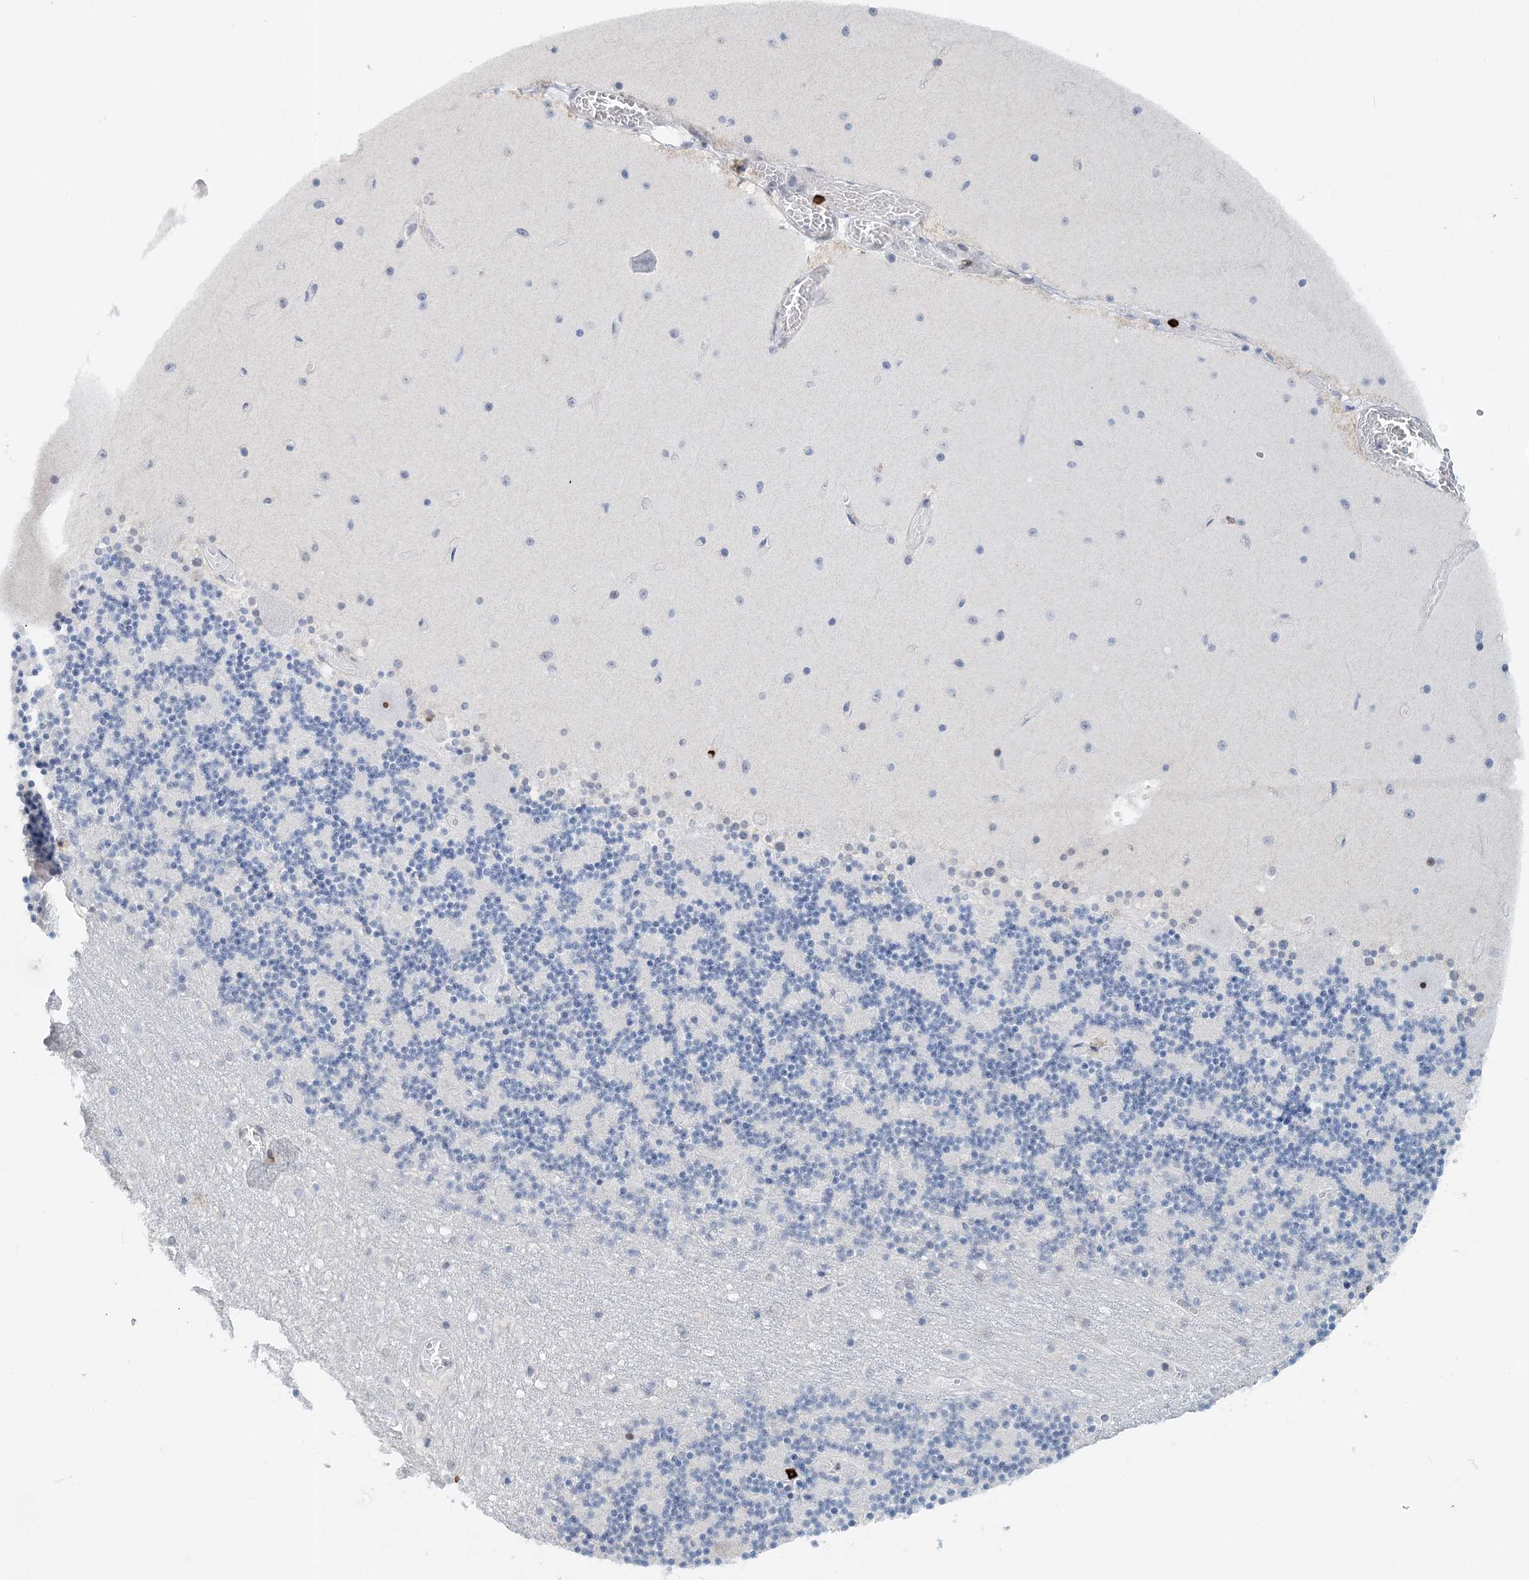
{"staining": {"intensity": "negative", "quantity": "none", "location": "none"}, "tissue": "cerebellum", "cell_type": "Cells in granular layer", "image_type": "normal", "snomed": [{"axis": "morphology", "description": "Normal tissue, NOS"}, {"axis": "topography", "description": "Cerebellum"}], "caption": "This is an IHC photomicrograph of benign human cerebellum. There is no positivity in cells in granular layer.", "gene": "ASCL4", "patient": {"sex": "female", "age": 28}}